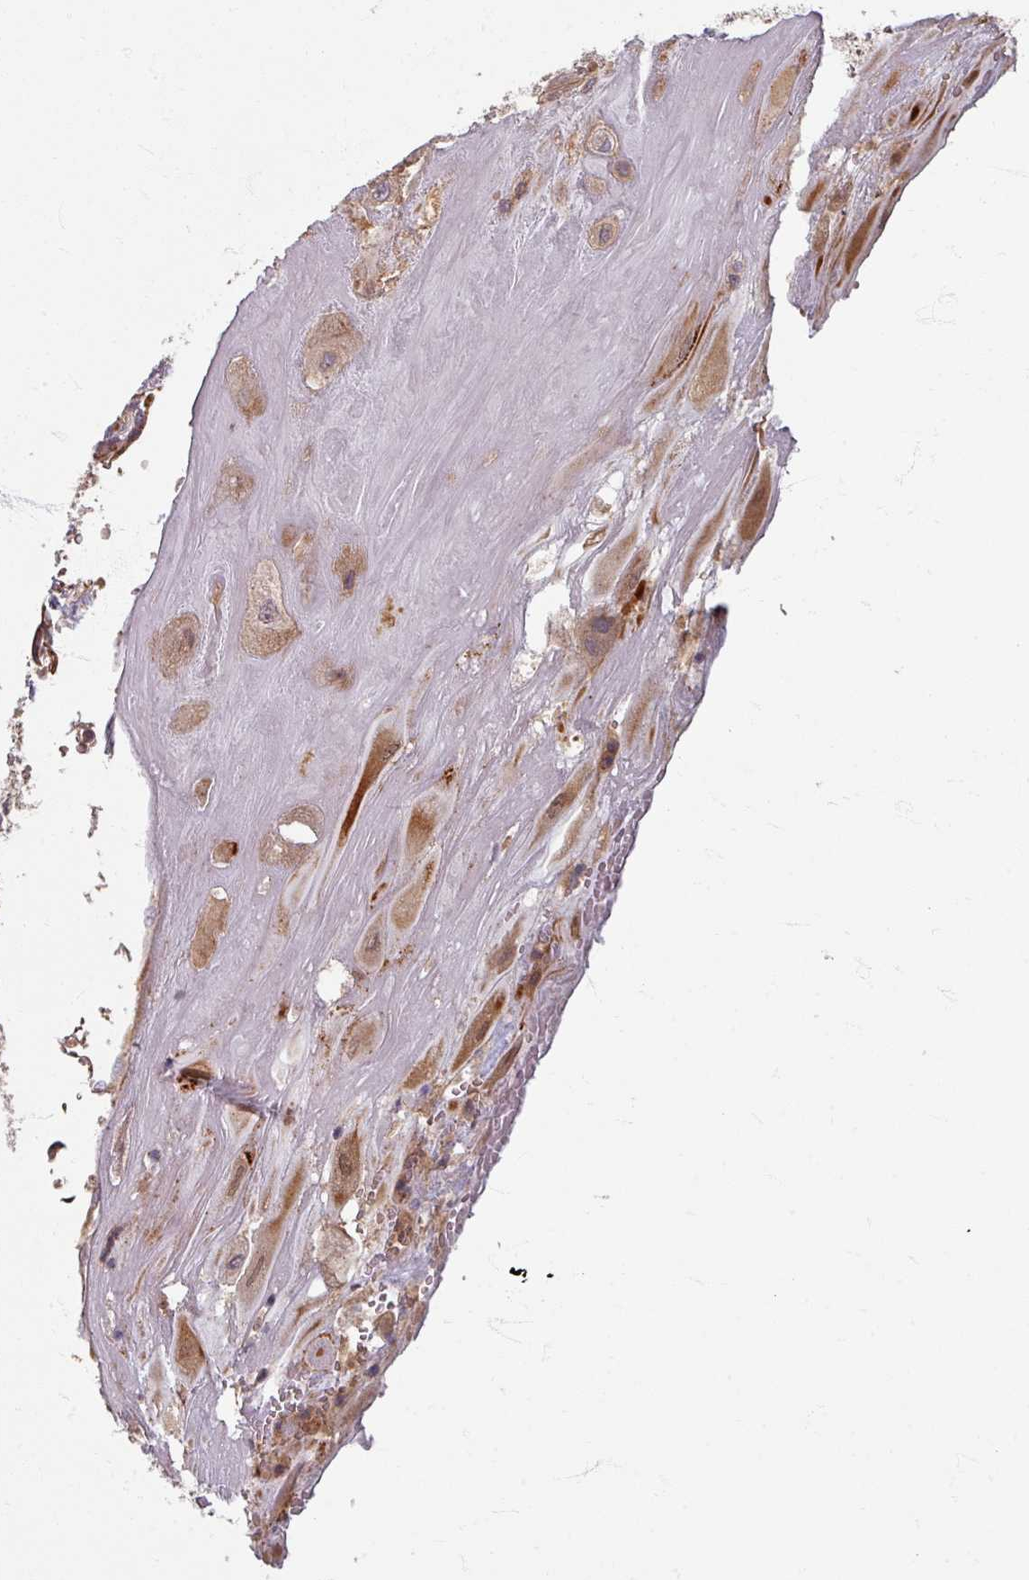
{"staining": {"intensity": "moderate", "quantity": ">75%", "location": "cytoplasmic/membranous"}, "tissue": "placenta", "cell_type": "Decidual cells", "image_type": "normal", "snomed": [{"axis": "morphology", "description": "Normal tissue, NOS"}, {"axis": "topography", "description": "Placenta"}], "caption": "Protein expression by IHC demonstrates moderate cytoplasmic/membranous expression in approximately >75% of decidual cells in benign placenta. (Stains: DAB (3,3'-diaminobenzidine) in brown, nuclei in blue, Microscopy: brightfield microscopy at high magnification).", "gene": "STAM", "patient": {"sex": "female", "age": 32}}